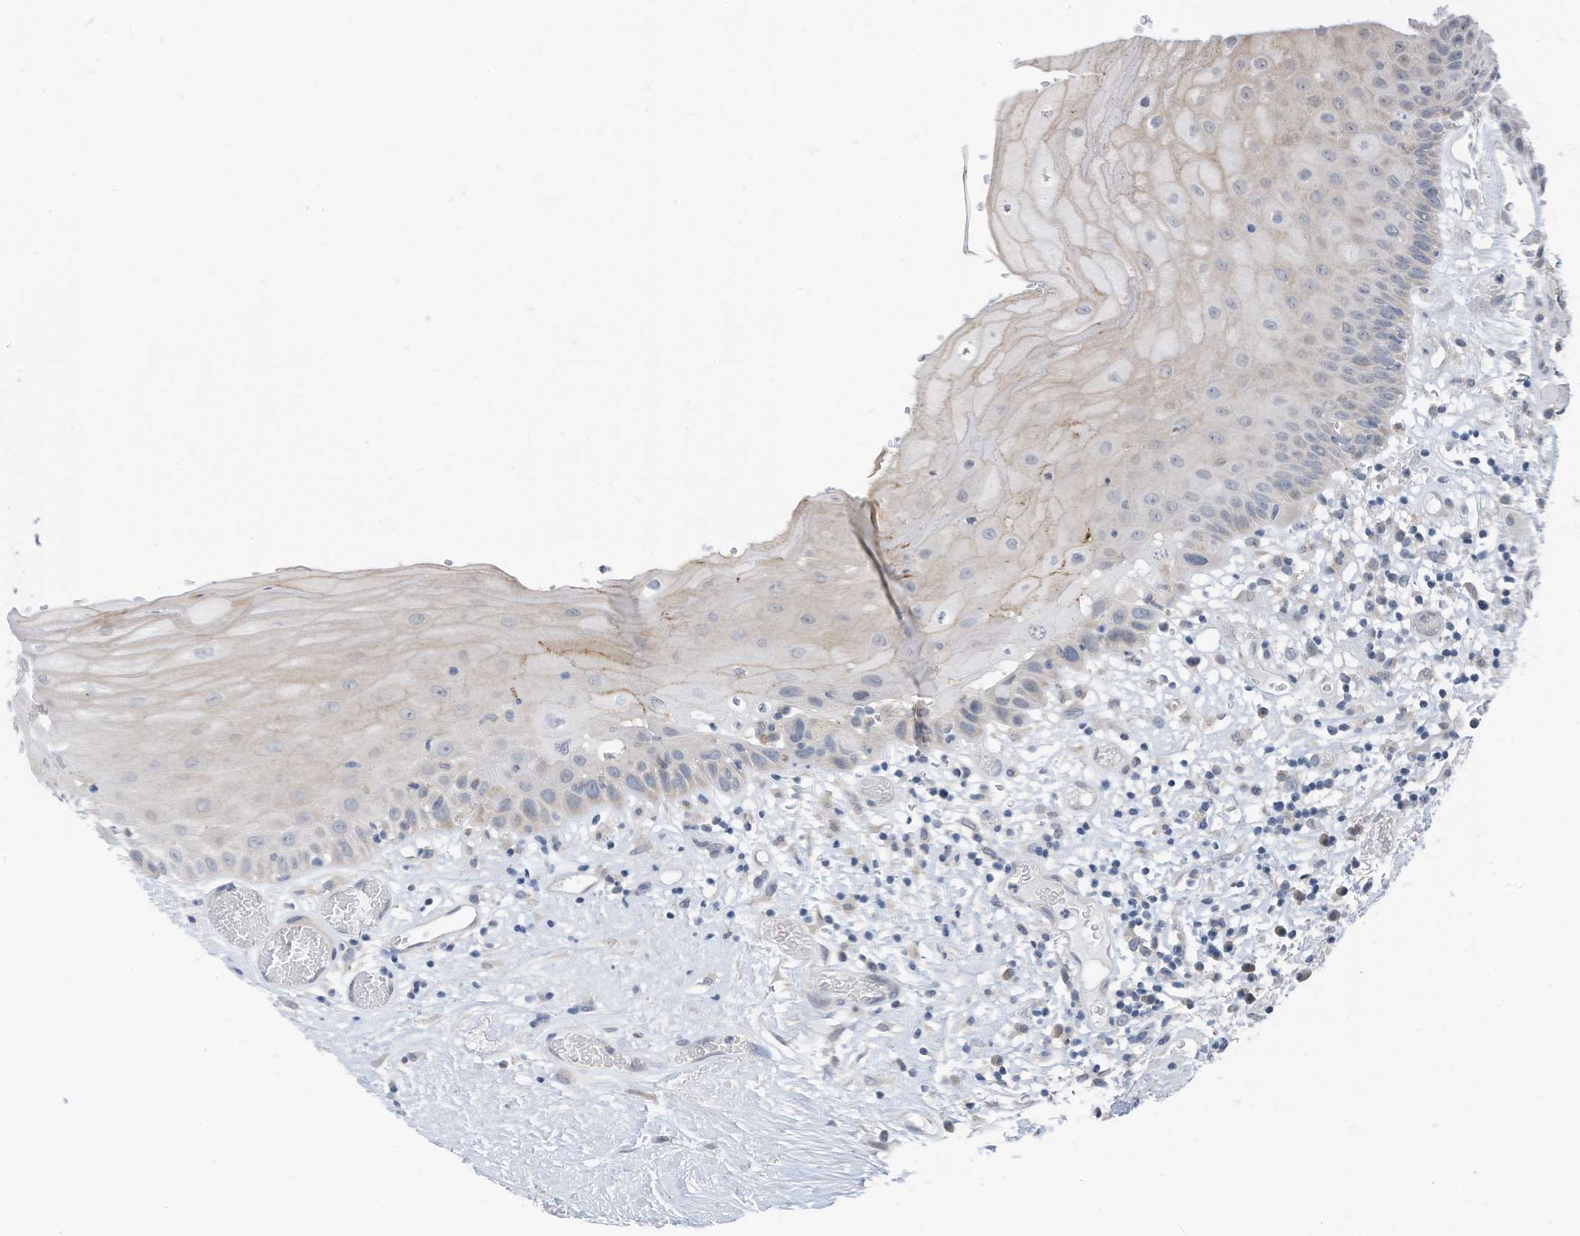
{"staining": {"intensity": "negative", "quantity": "none", "location": "none"}, "tissue": "oral mucosa", "cell_type": "Squamous epithelial cells", "image_type": "normal", "snomed": [{"axis": "morphology", "description": "Normal tissue, NOS"}, {"axis": "topography", "description": "Oral tissue"}], "caption": "This is a histopathology image of immunohistochemistry (IHC) staining of normal oral mucosa, which shows no staining in squamous epithelial cells.", "gene": "LDAH", "patient": {"sex": "female", "age": 76}}